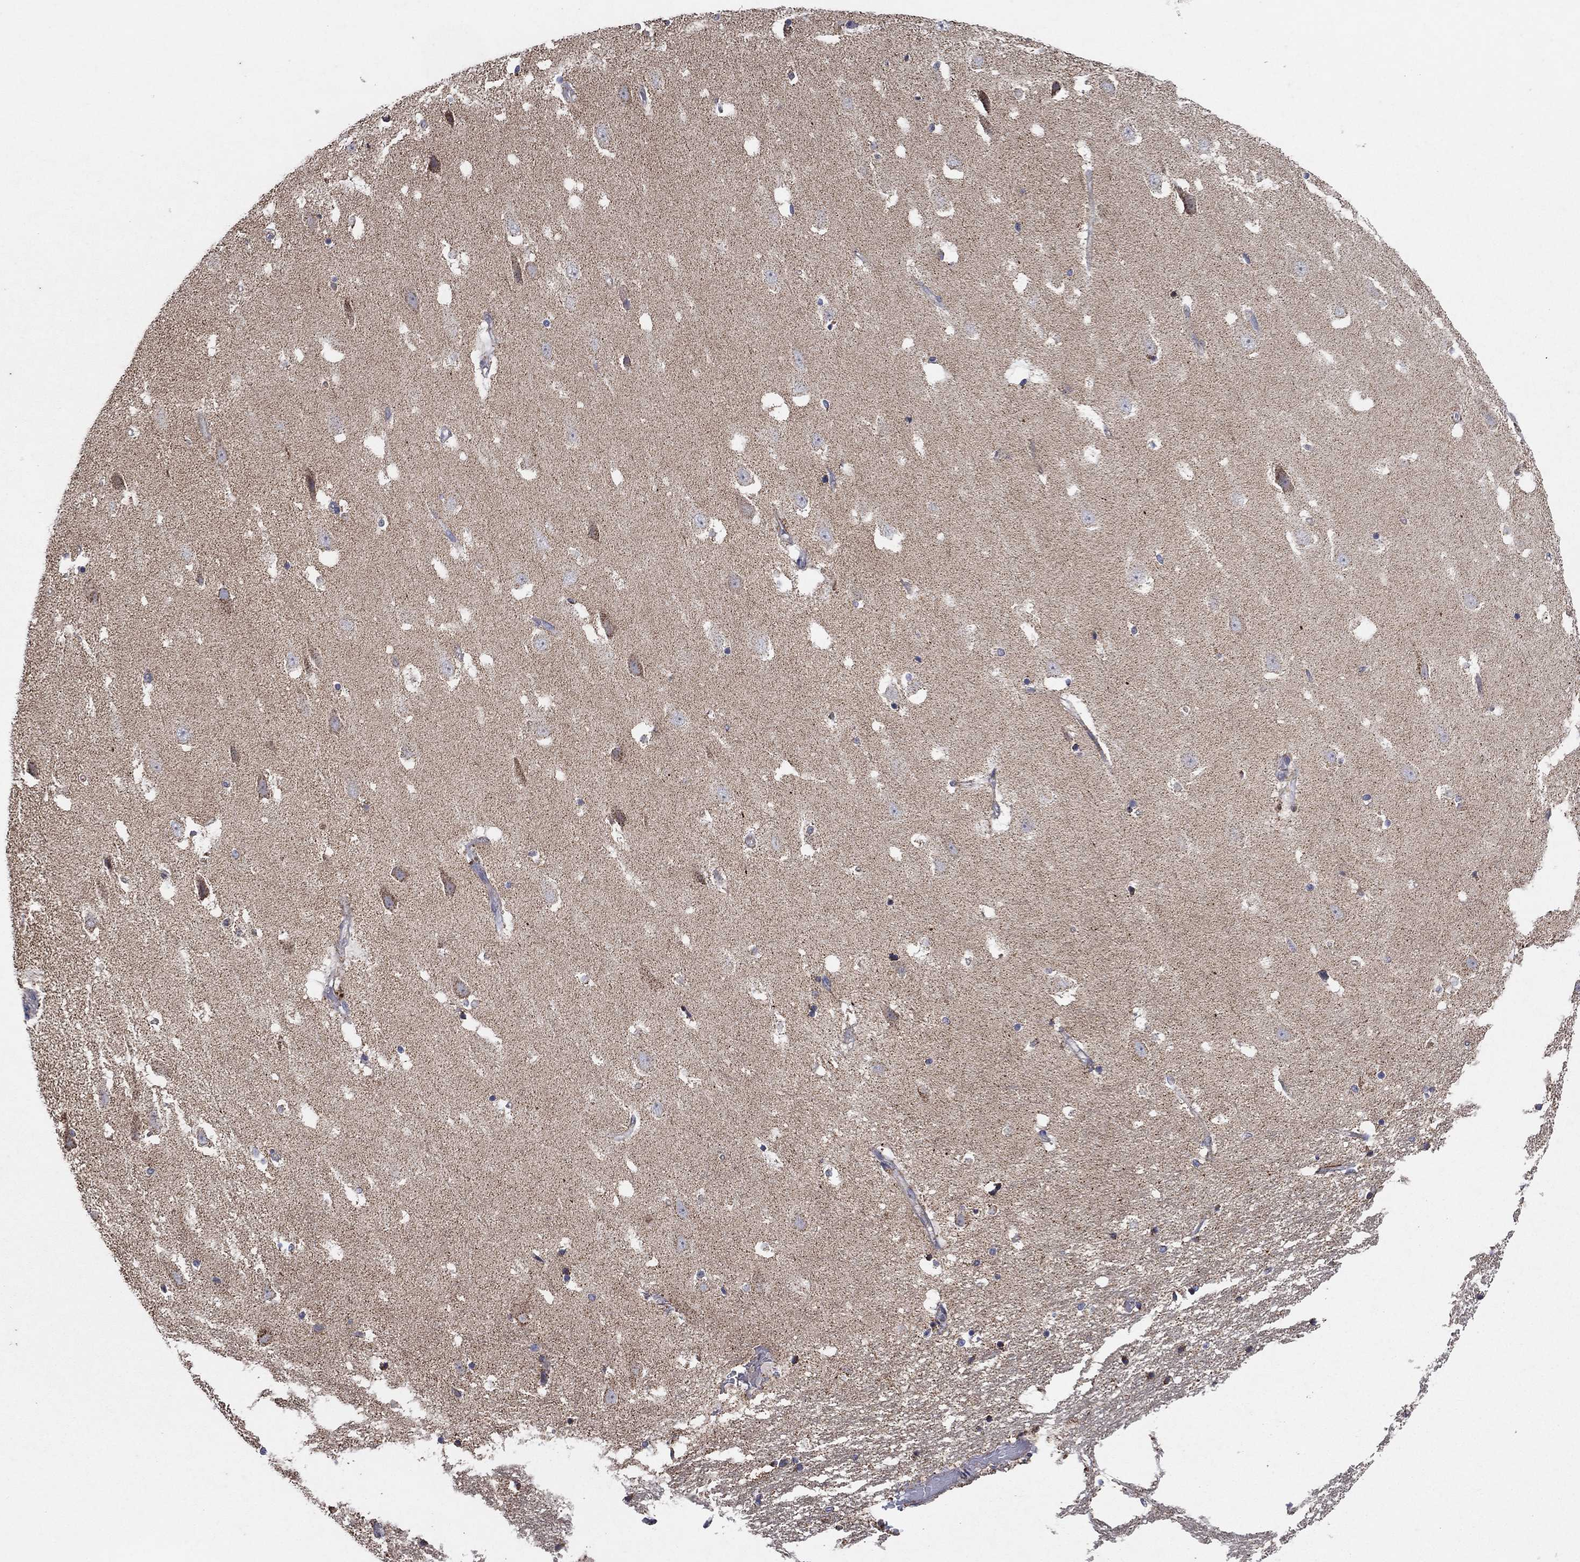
{"staining": {"intensity": "negative", "quantity": "none", "location": "none"}, "tissue": "hippocampus", "cell_type": "Glial cells", "image_type": "normal", "snomed": [{"axis": "morphology", "description": "Normal tissue, NOS"}, {"axis": "topography", "description": "Hippocampus"}], "caption": "Micrograph shows no protein staining in glial cells of normal hippocampus.", "gene": "C9orf85", "patient": {"sex": "male", "age": 49}}